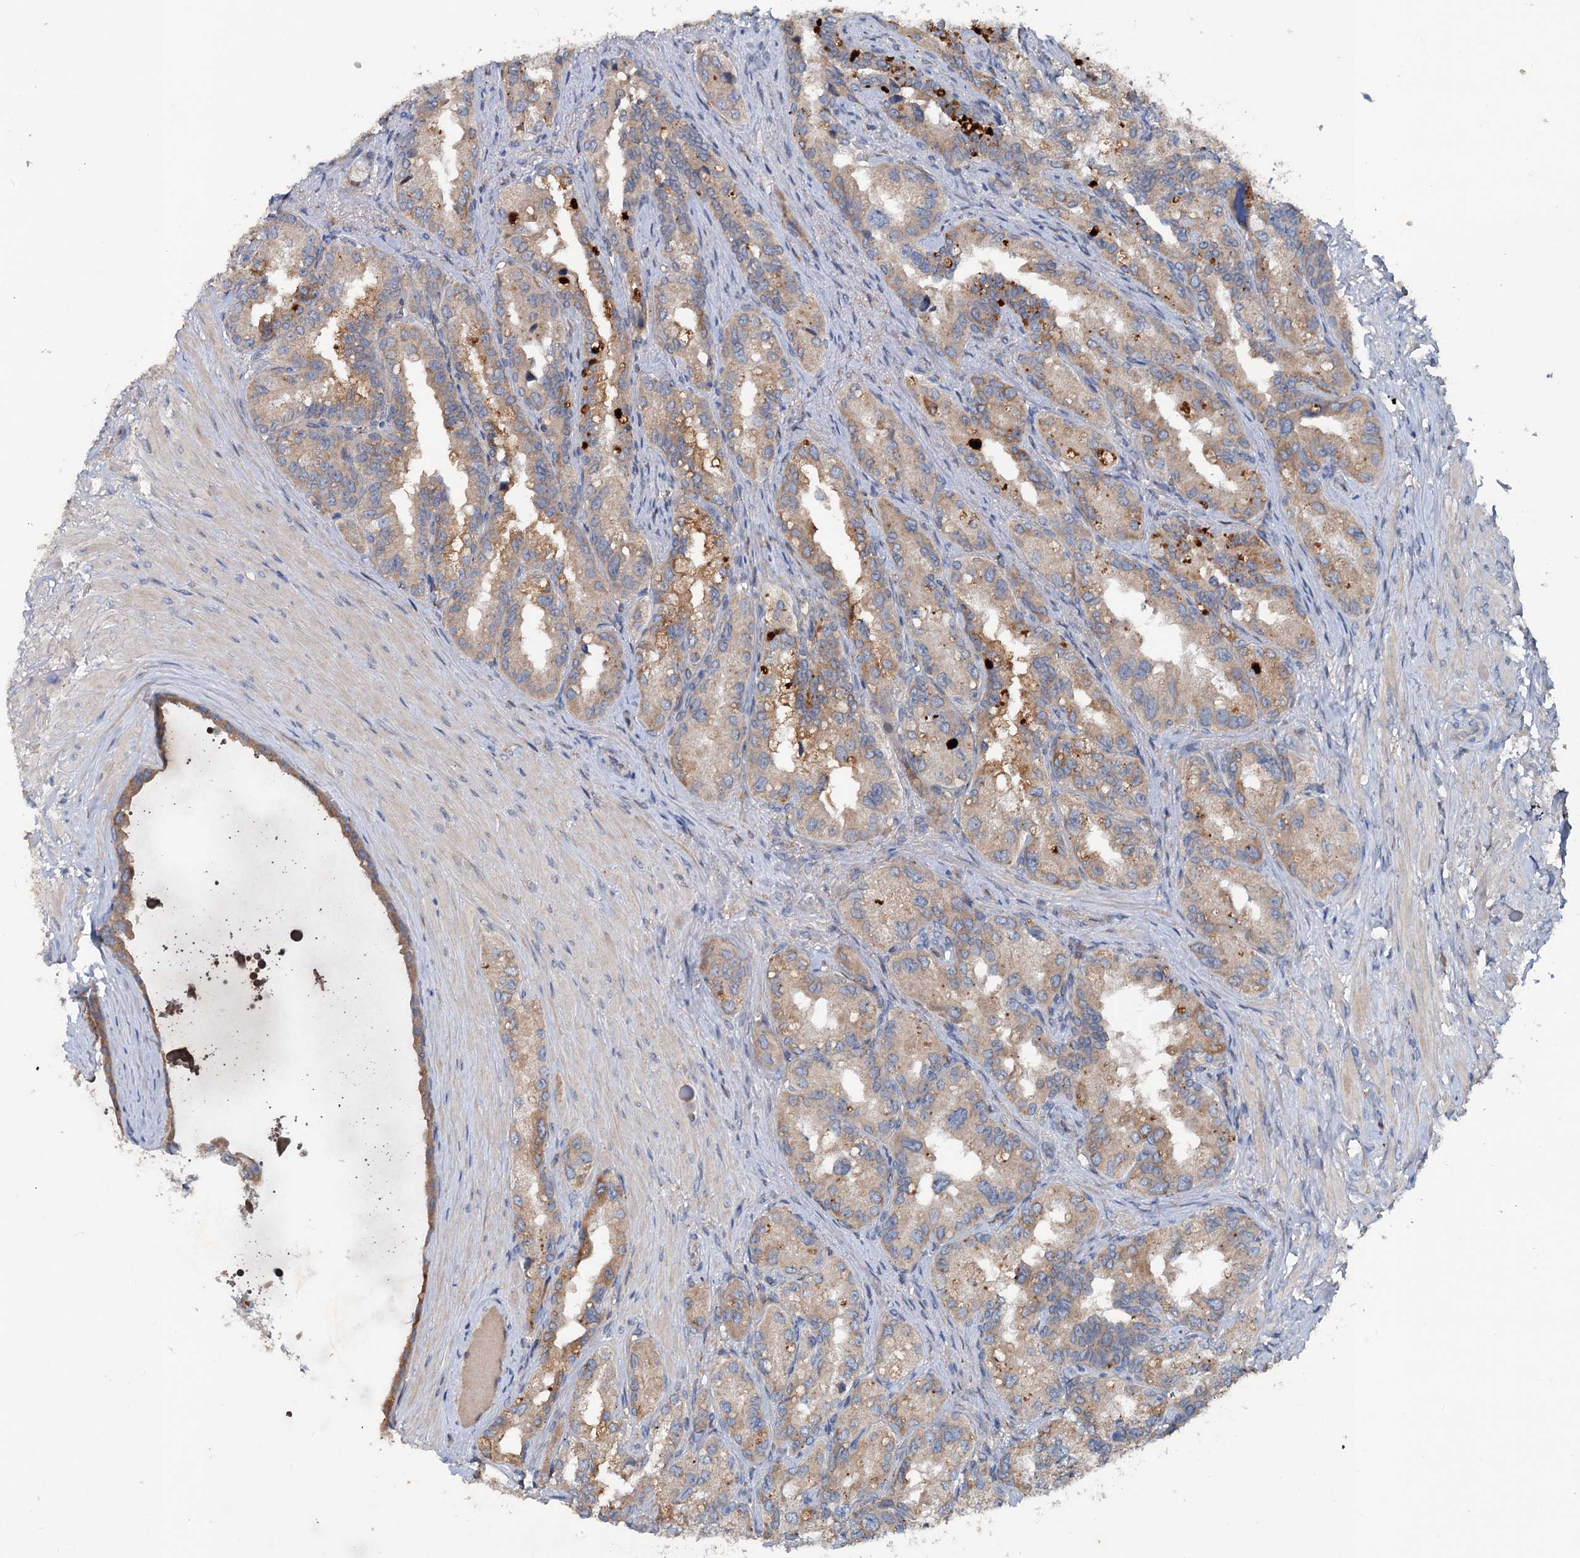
{"staining": {"intensity": "moderate", "quantity": "25%-75%", "location": "cytoplasmic/membranous"}, "tissue": "seminal vesicle", "cell_type": "Glandular cells", "image_type": "normal", "snomed": [{"axis": "morphology", "description": "Normal tissue, NOS"}, {"axis": "topography", "description": "Seminal veicle"}, {"axis": "topography", "description": "Peripheral nerve tissue"}], "caption": "High-magnification brightfield microscopy of normal seminal vesicle stained with DAB (brown) and counterstained with hematoxylin (blue). glandular cells exhibit moderate cytoplasmic/membranous positivity is identified in about25%-75% of cells. Using DAB (brown) and hematoxylin (blue) stains, captured at high magnification using brightfield microscopy.", "gene": "TAPBPL", "patient": {"sex": "male", "age": 67}}